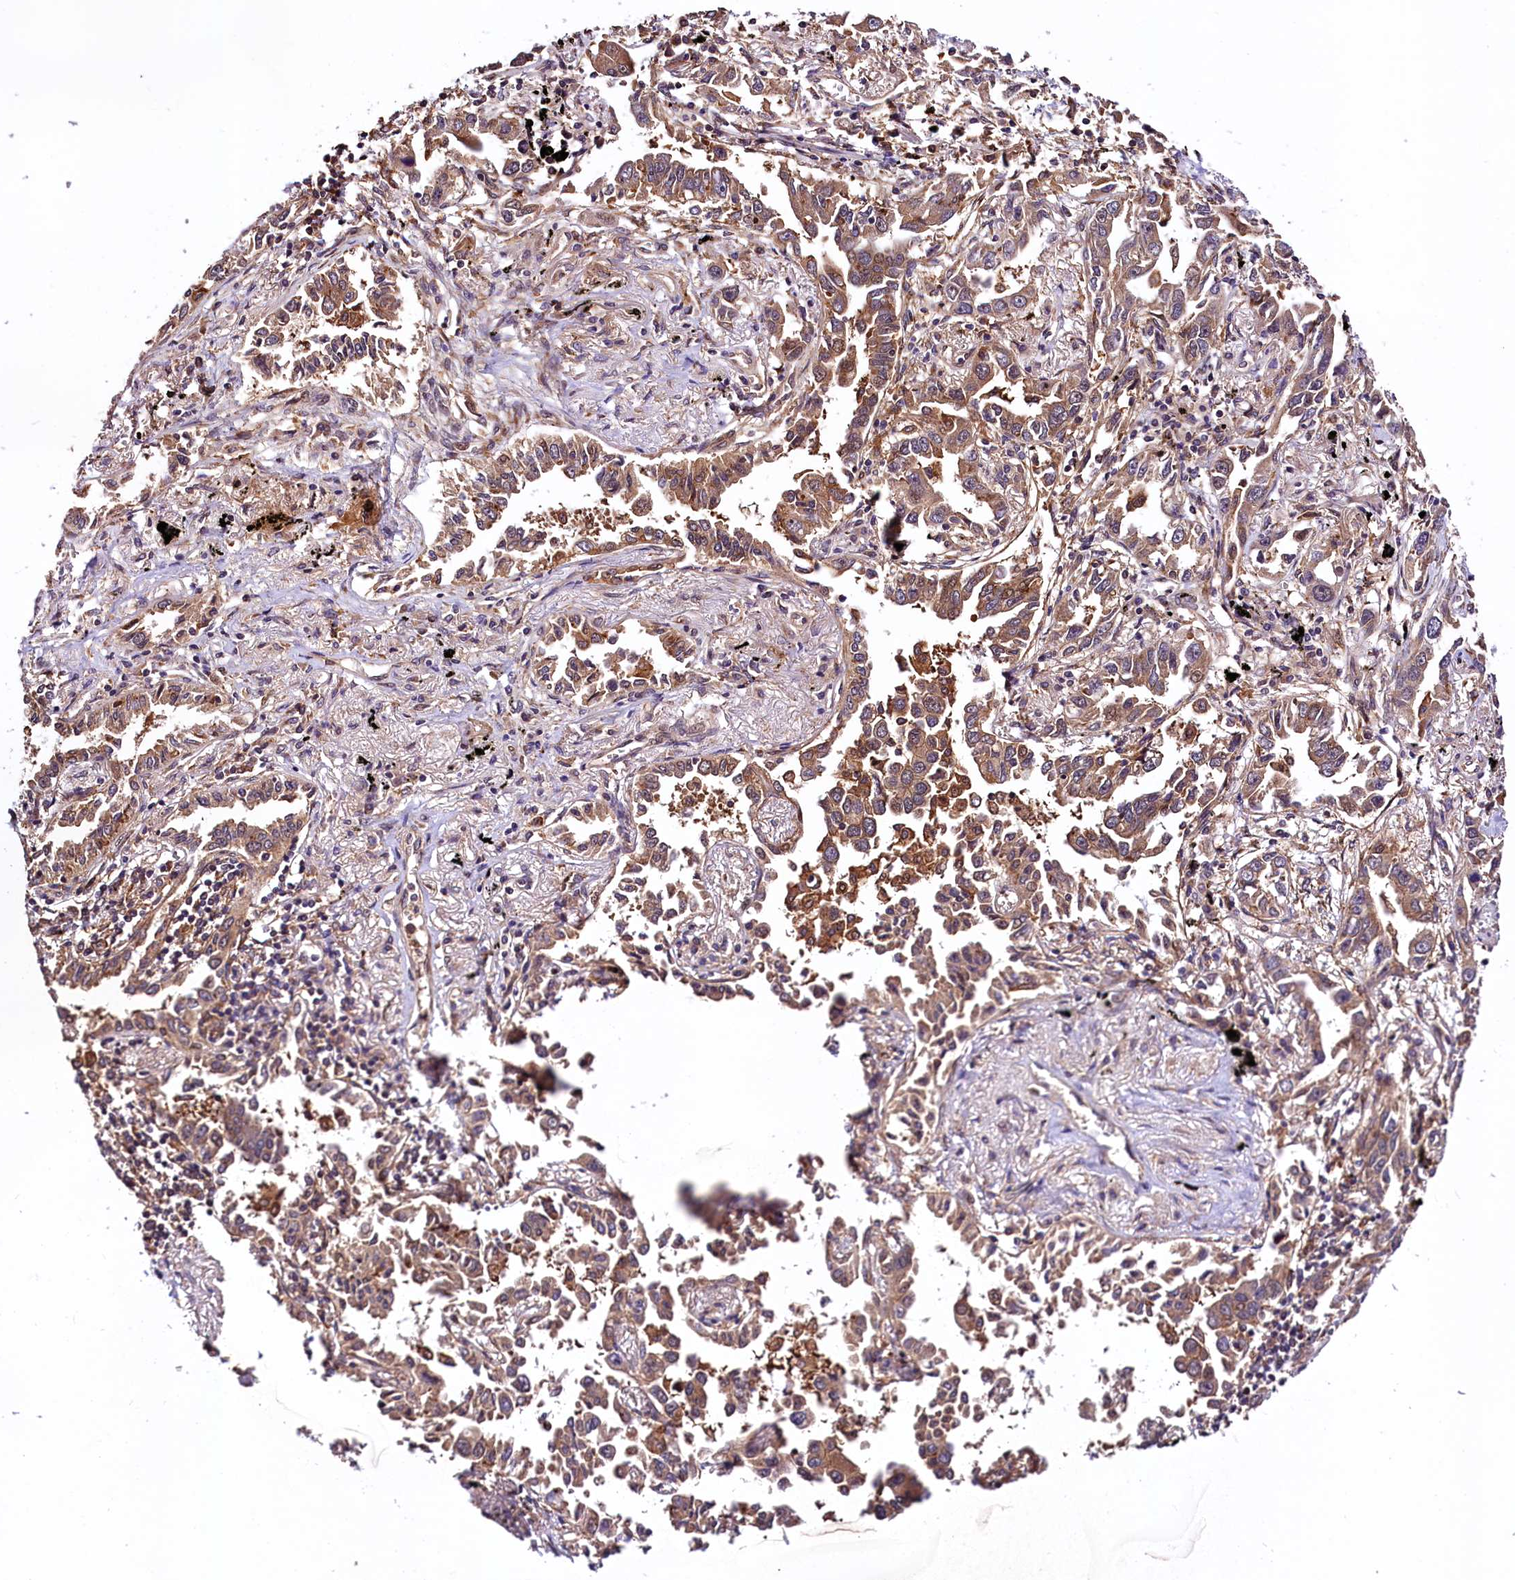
{"staining": {"intensity": "moderate", "quantity": ">75%", "location": "cytoplasmic/membranous"}, "tissue": "lung cancer", "cell_type": "Tumor cells", "image_type": "cancer", "snomed": [{"axis": "morphology", "description": "Adenocarcinoma, NOS"}, {"axis": "topography", "description": "Lung"}], "caption": "Lung cancer (adenocarcinoma) stained for a protein (brown) reveals moderate cytoplasmic/membranous positive staining in about >75% of tumor cells.", "gene": "VPS35", "patient": {"sex": "male", "age": 67}}